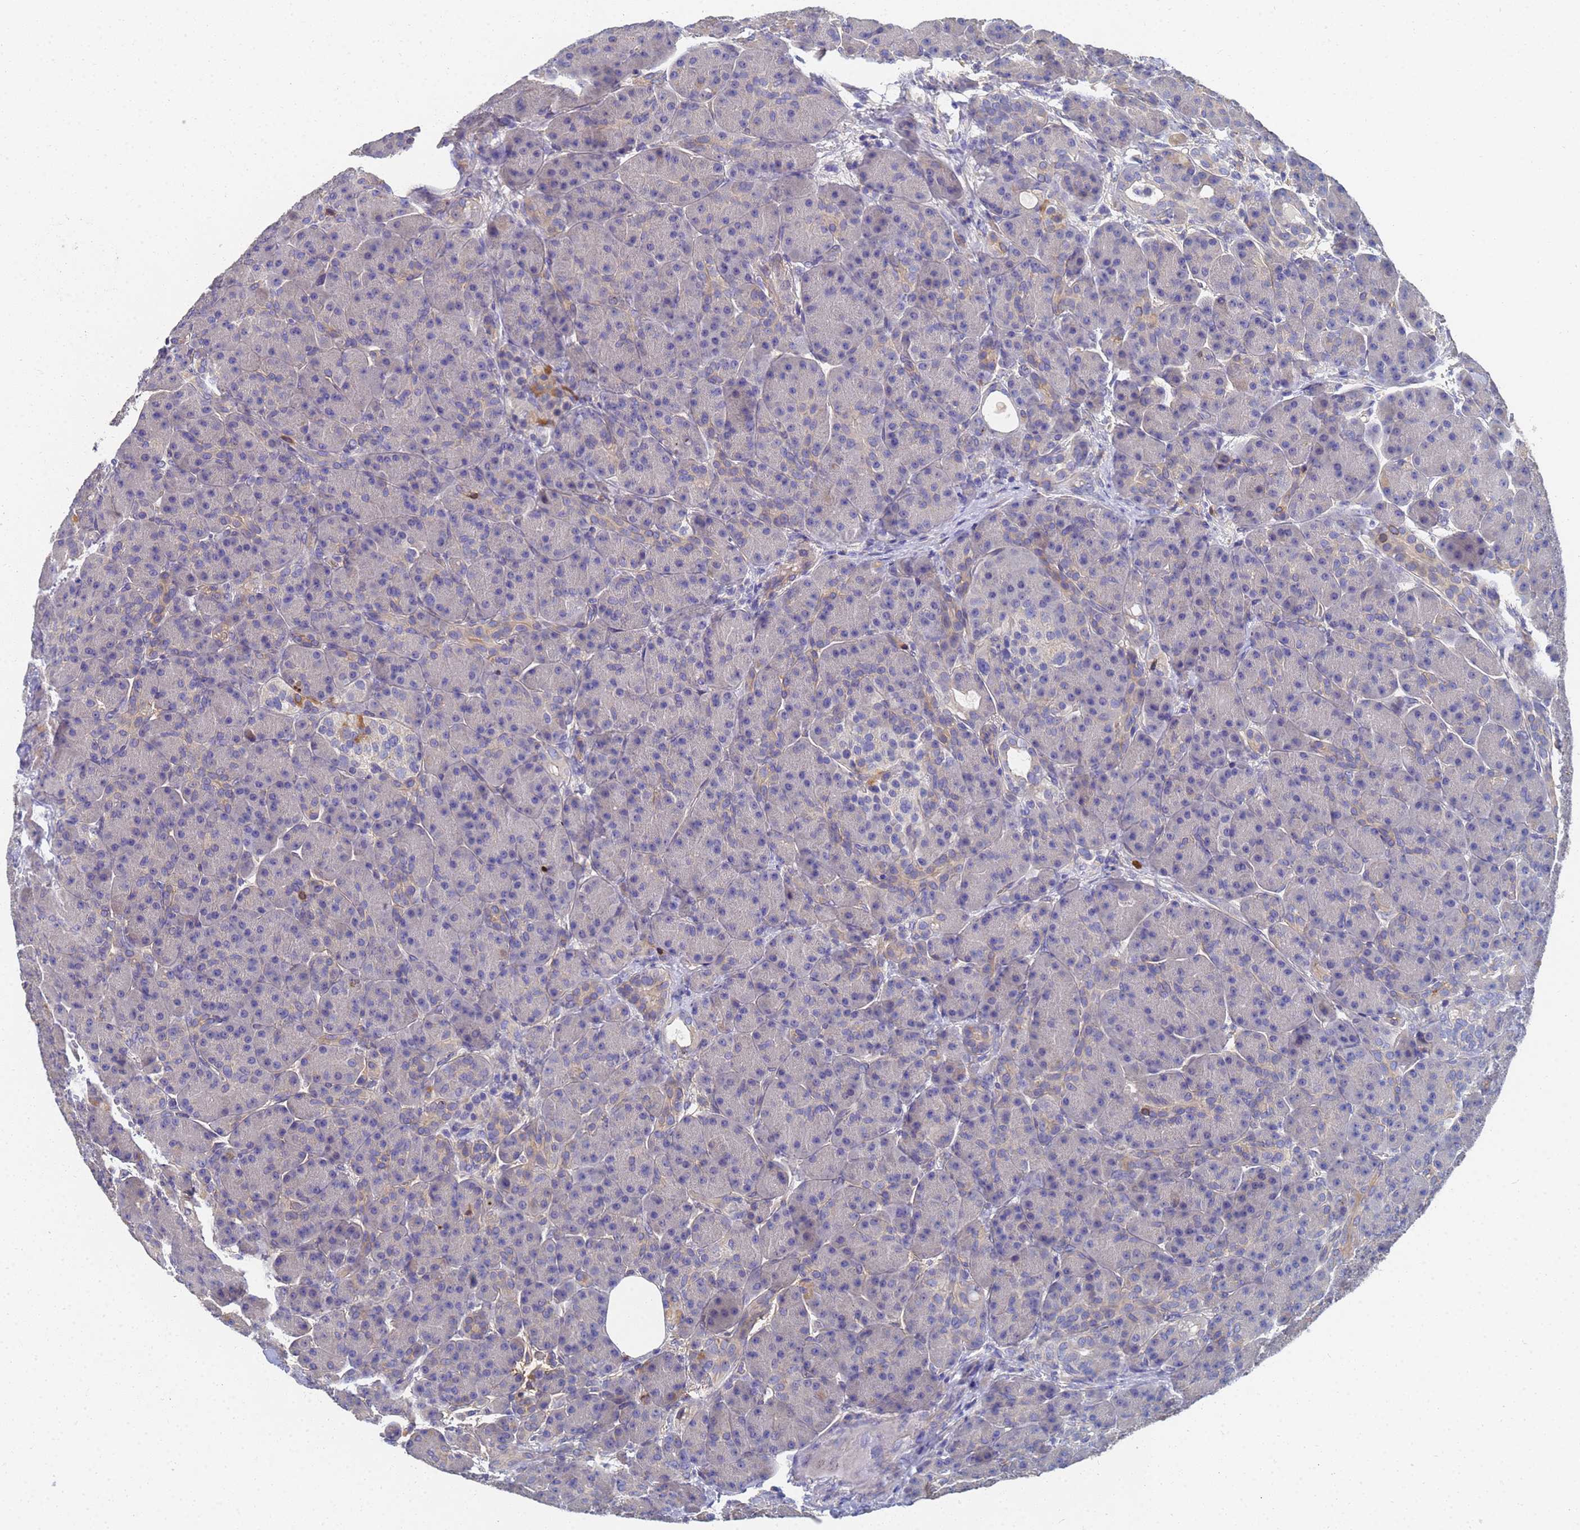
{"staining": {"intensity": "weak", "quantity": "<25%", "location": "cytoplasmic/membranous"}, "tissue": "pancreas", "cell_type": "Exocrine glandular cells", "image_type": "normal", "snomed": [{"axis": "morphology", "description": "Normal tissue, NOS"}, {"axis": "topography", "description": "Pancreas"}], "caption": "DAB immunohistochemical staining of benign pancreas exhibits no significant positivity in exocrine glandular cells. The staining is performed using DAB (3,3'-diaminobenzidine) brown chromogen with nuclei counter-stained in using hematoxylin.", "gene": "LBX2", "patient": {"sex": "male", "age": 63}}